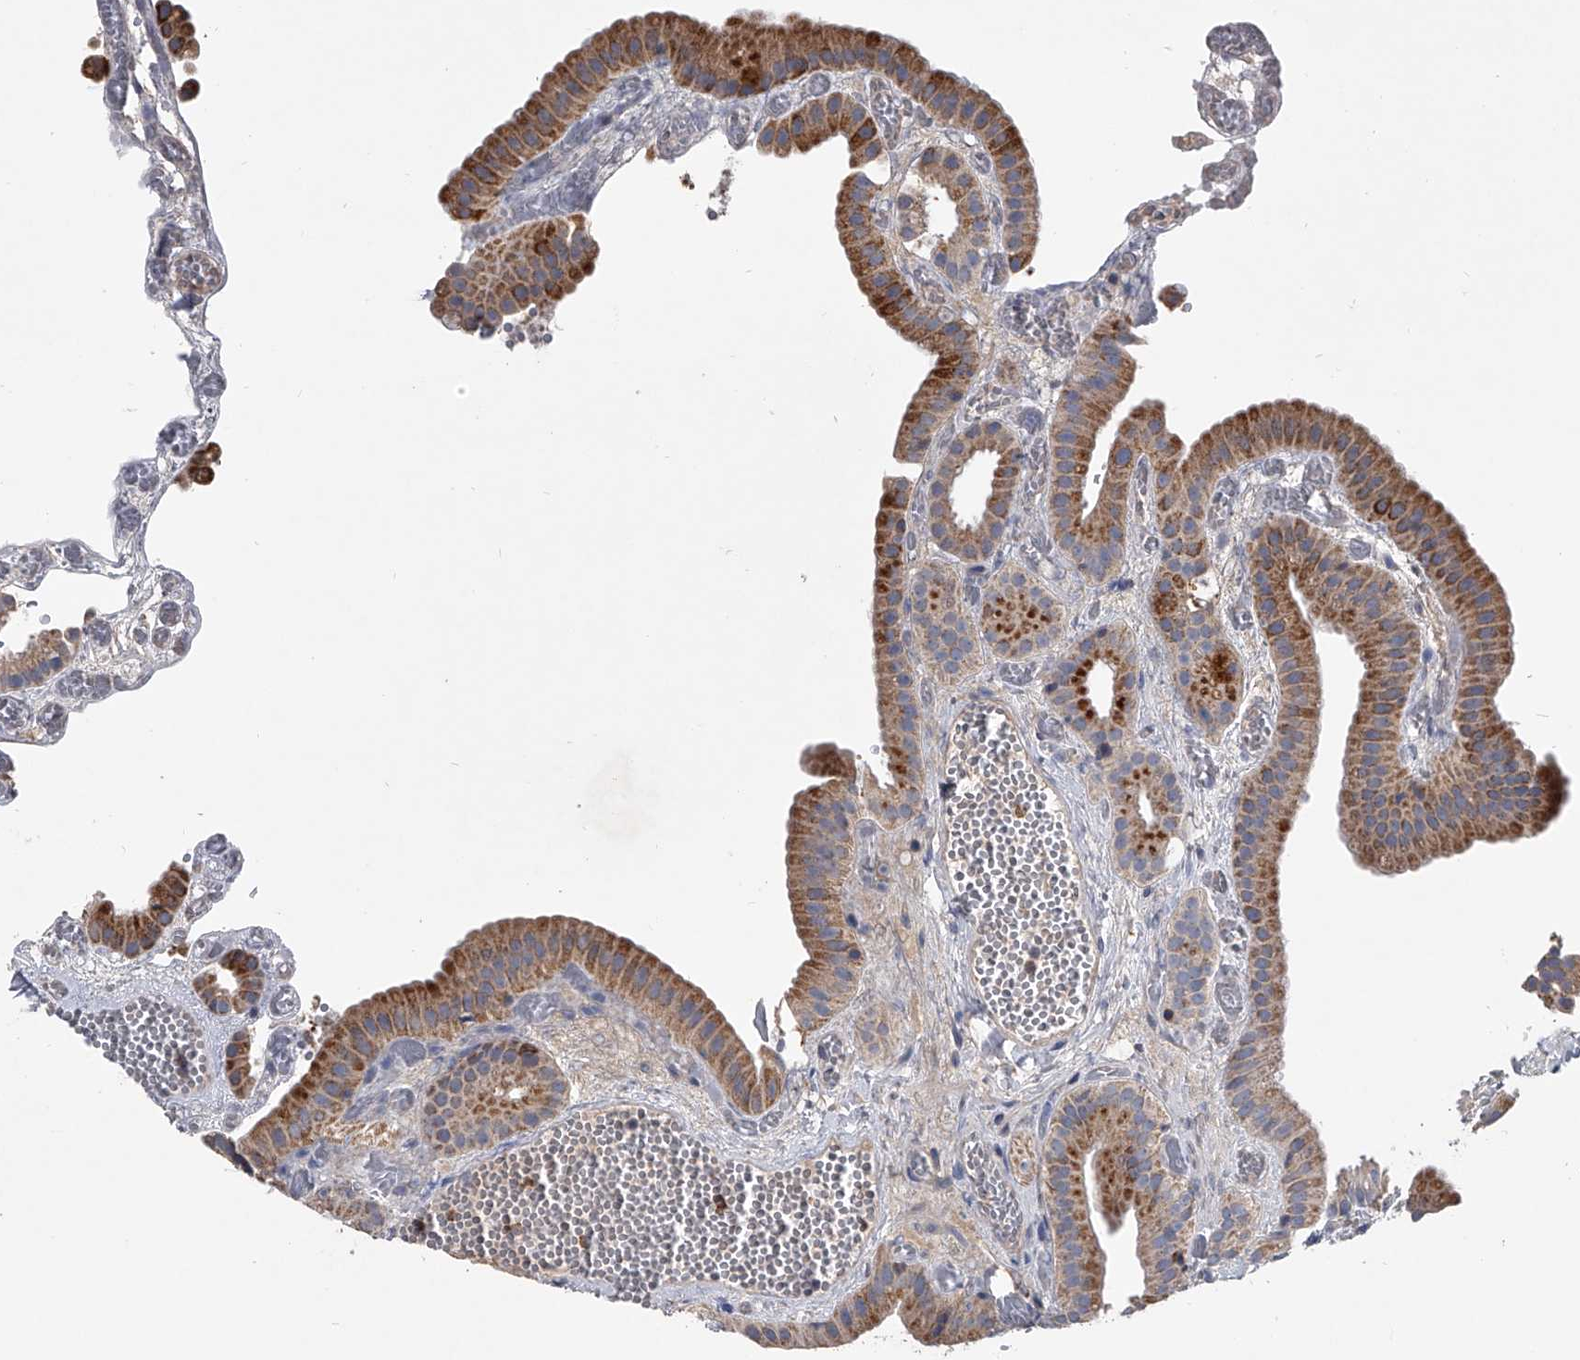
{"staining": {"intensity": "moderate", "quantity": ">75%", "location": "cytoplasmic/membranous"}, "tissue": "gallbladder", "cell_type": "Glandular cells", "image_type": "normal", "snomed": [{"axis": "morphology", "description": "Normal tissue, NOS"}, {"axis": "topography", "description": "Gallbladder"}], "caption": "The image displays a brown stain indicating the presence of a protein in the cytoplasmic/membranous of glandular cells in gallbladder.", "gene": "NRP1", "patient": {"sex": "female", "age": 64}}